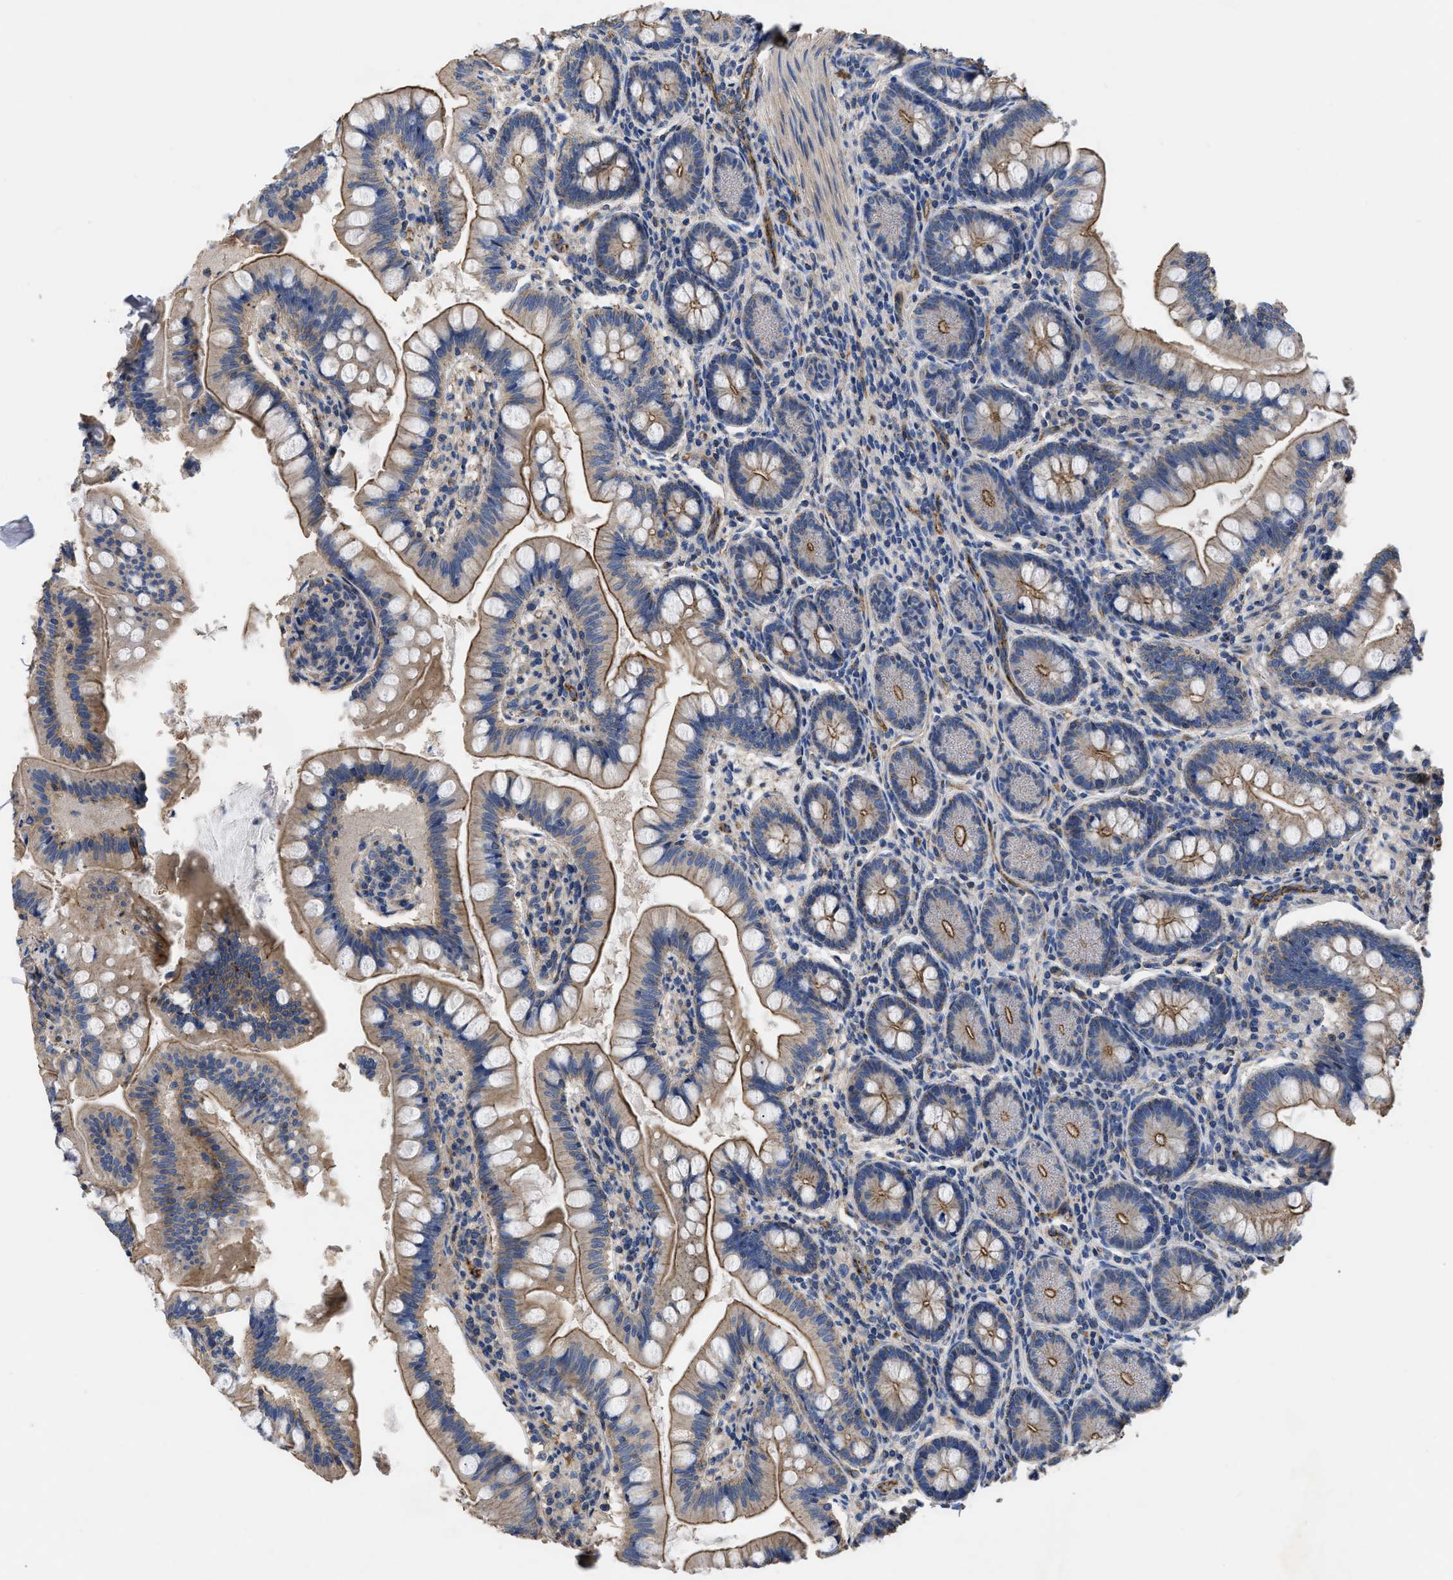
{"staining": {"intensity": "moderate", "quantity": "25%-75%", "location": "cytoplasmic/membranous"}, "tissue": "small intestine", "cell_type": "Glandular cells", "image_type": "normal", "snomed": [{"axis": "morphology", "description": "Normal tissue, NOS"}, {"axis": "topography", "description": "Small intestine"}], "caption": "The micrograph demonstrates a brown stain indicating the presence of a protein in the cytoplasmic/membranous of glandular cells in small intestine. (DAB IHC with brightfield microscopy, high magnification).", "gene": "USP4", "patient": {"sex": "male", "age": 7}}